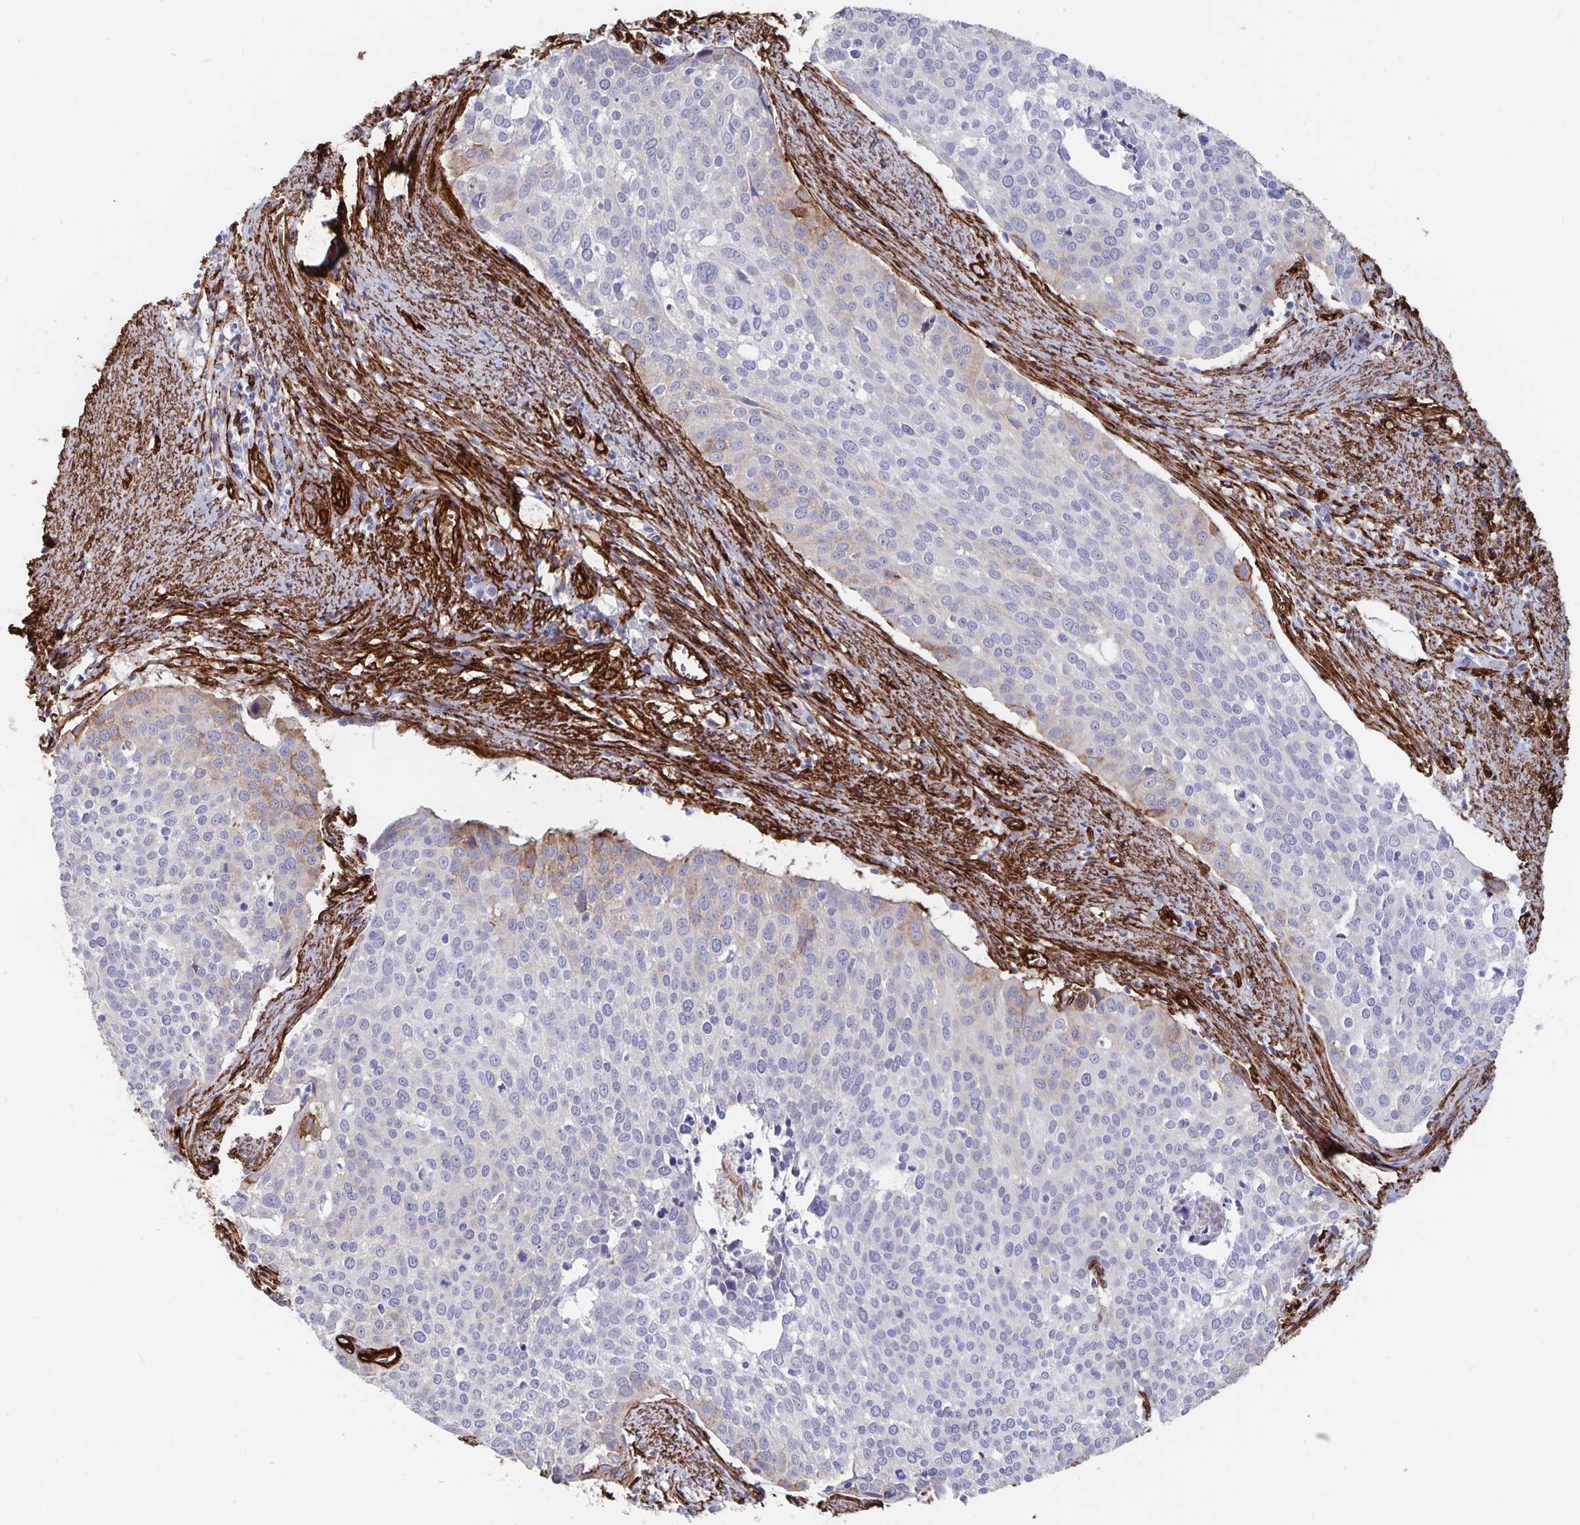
{"staining": {"intensity": "moderate", "quantity": "<25%", "location": "cytoplasmic/membranous"}, "tissue": "cervical cancer", "cell_type": "Tumor cells", "image_type": "cancer", "snomed": [{"axis": "morphology", "description": "Squamous cell carcinoma, NOS"}, {"axis": "topography", "description": "Cervix"}], "caption": "A histopathology image showing moderate cytoplasmic/membranous positivity in approximately <25% of tumor cells in squamous cell carcinoma (cervical), as visualized by brown immunohistochemical staining.", "gene": "DCHS2", "patient": {"sex": "female", "age": 39}}